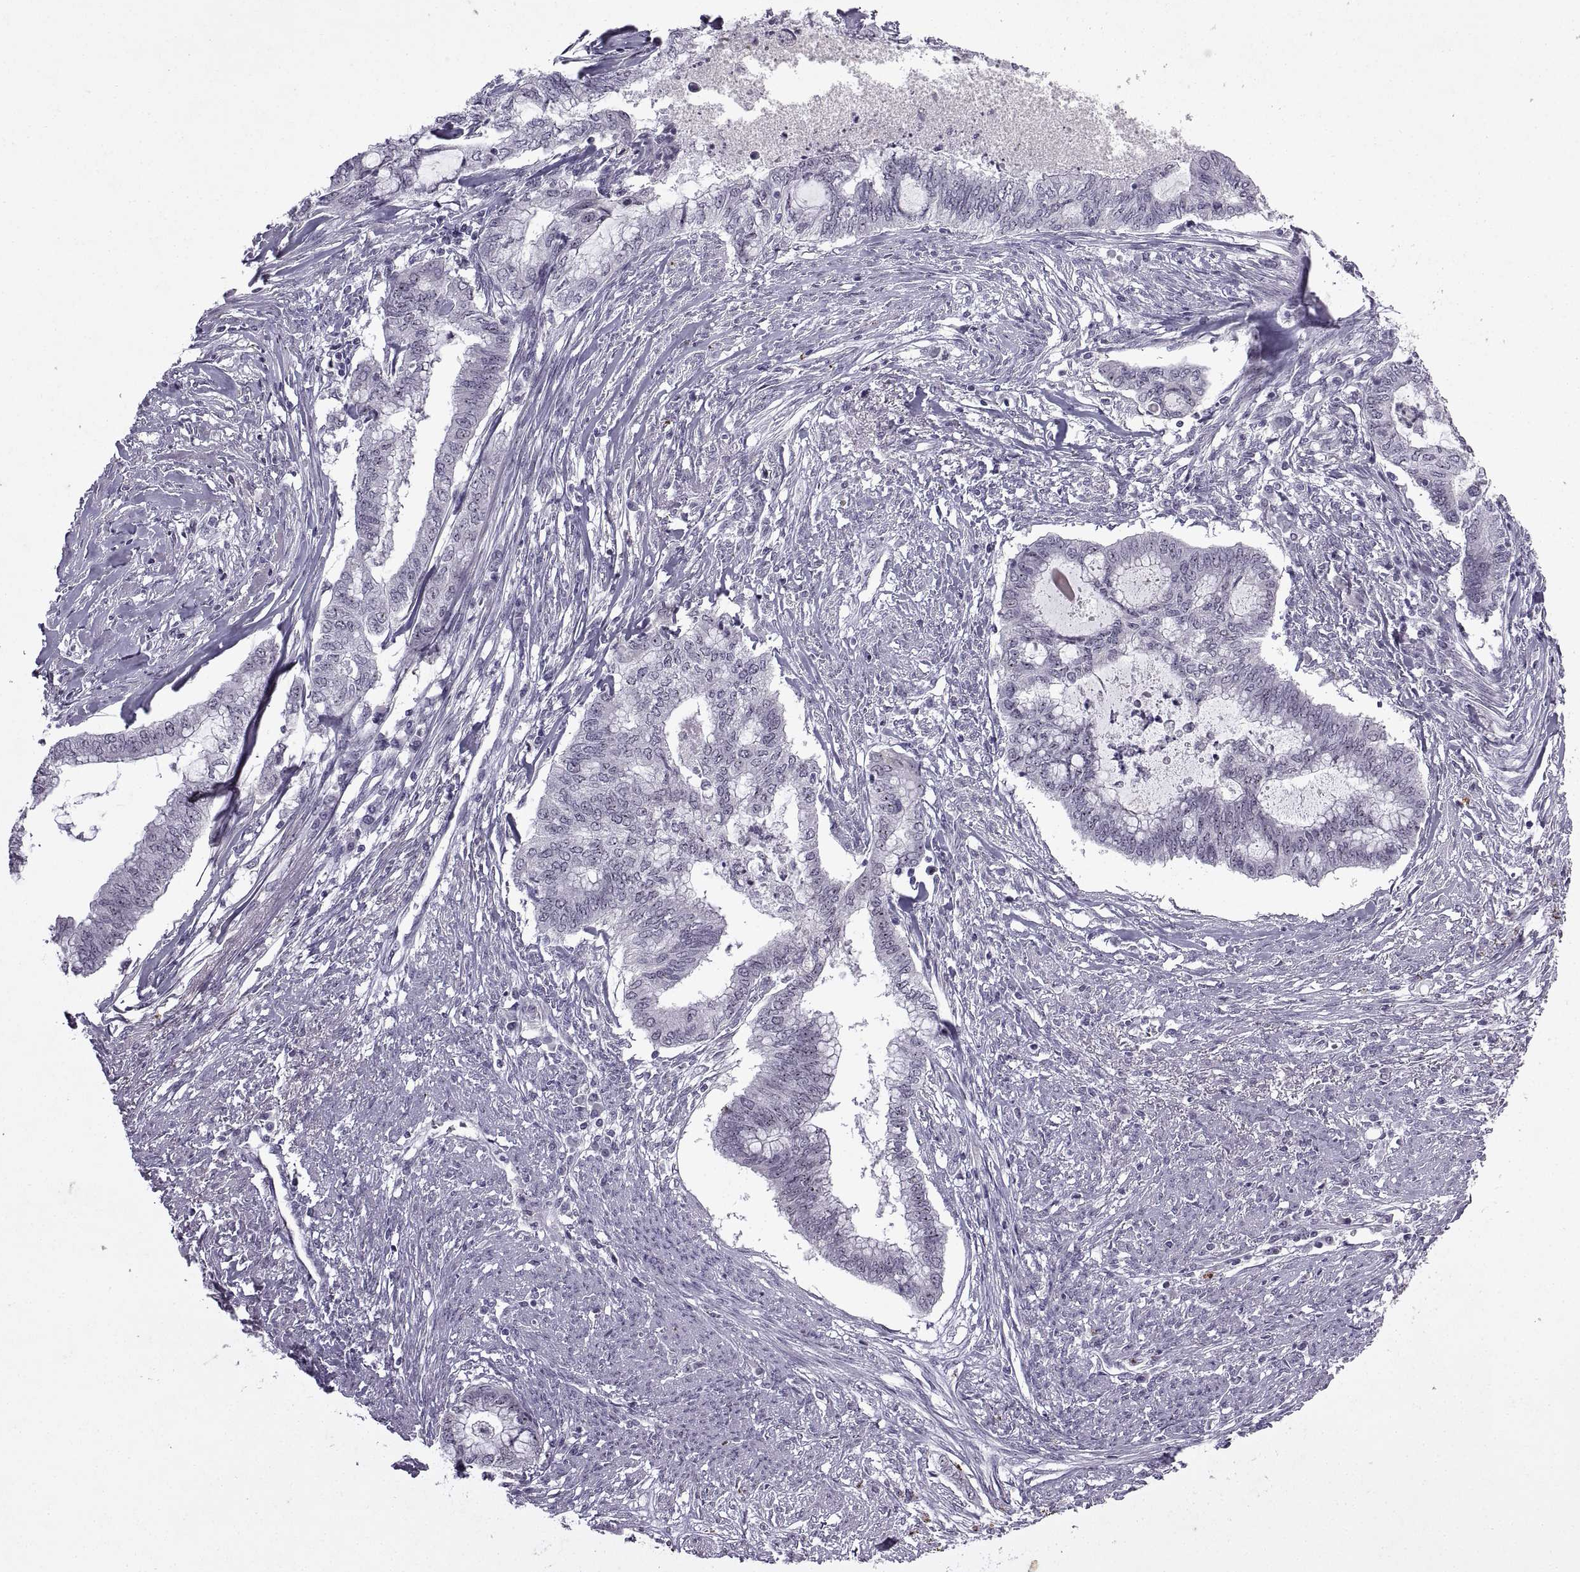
{"staining": {"intensity": "weak", "quantity": "25%-75%", "location": "nuclear"}, "tissue": "endometrial cancer", "cell_type": "Tumor cells", "image_type": "cancer", "snomed": [{"axis": "morphology", "description": "Adenocarcinoma, NOS"}, {"axis": "topography", "description": "Endometrium"}], "caption": "Protein expression by immunohistochemistry exhibits weak nuclear staining in about 25%-75% of tumor cells in adenocarcinoma (endometrial).", "gene": "SINHCAF", "patient": {"sex": "female", "age": 79}}